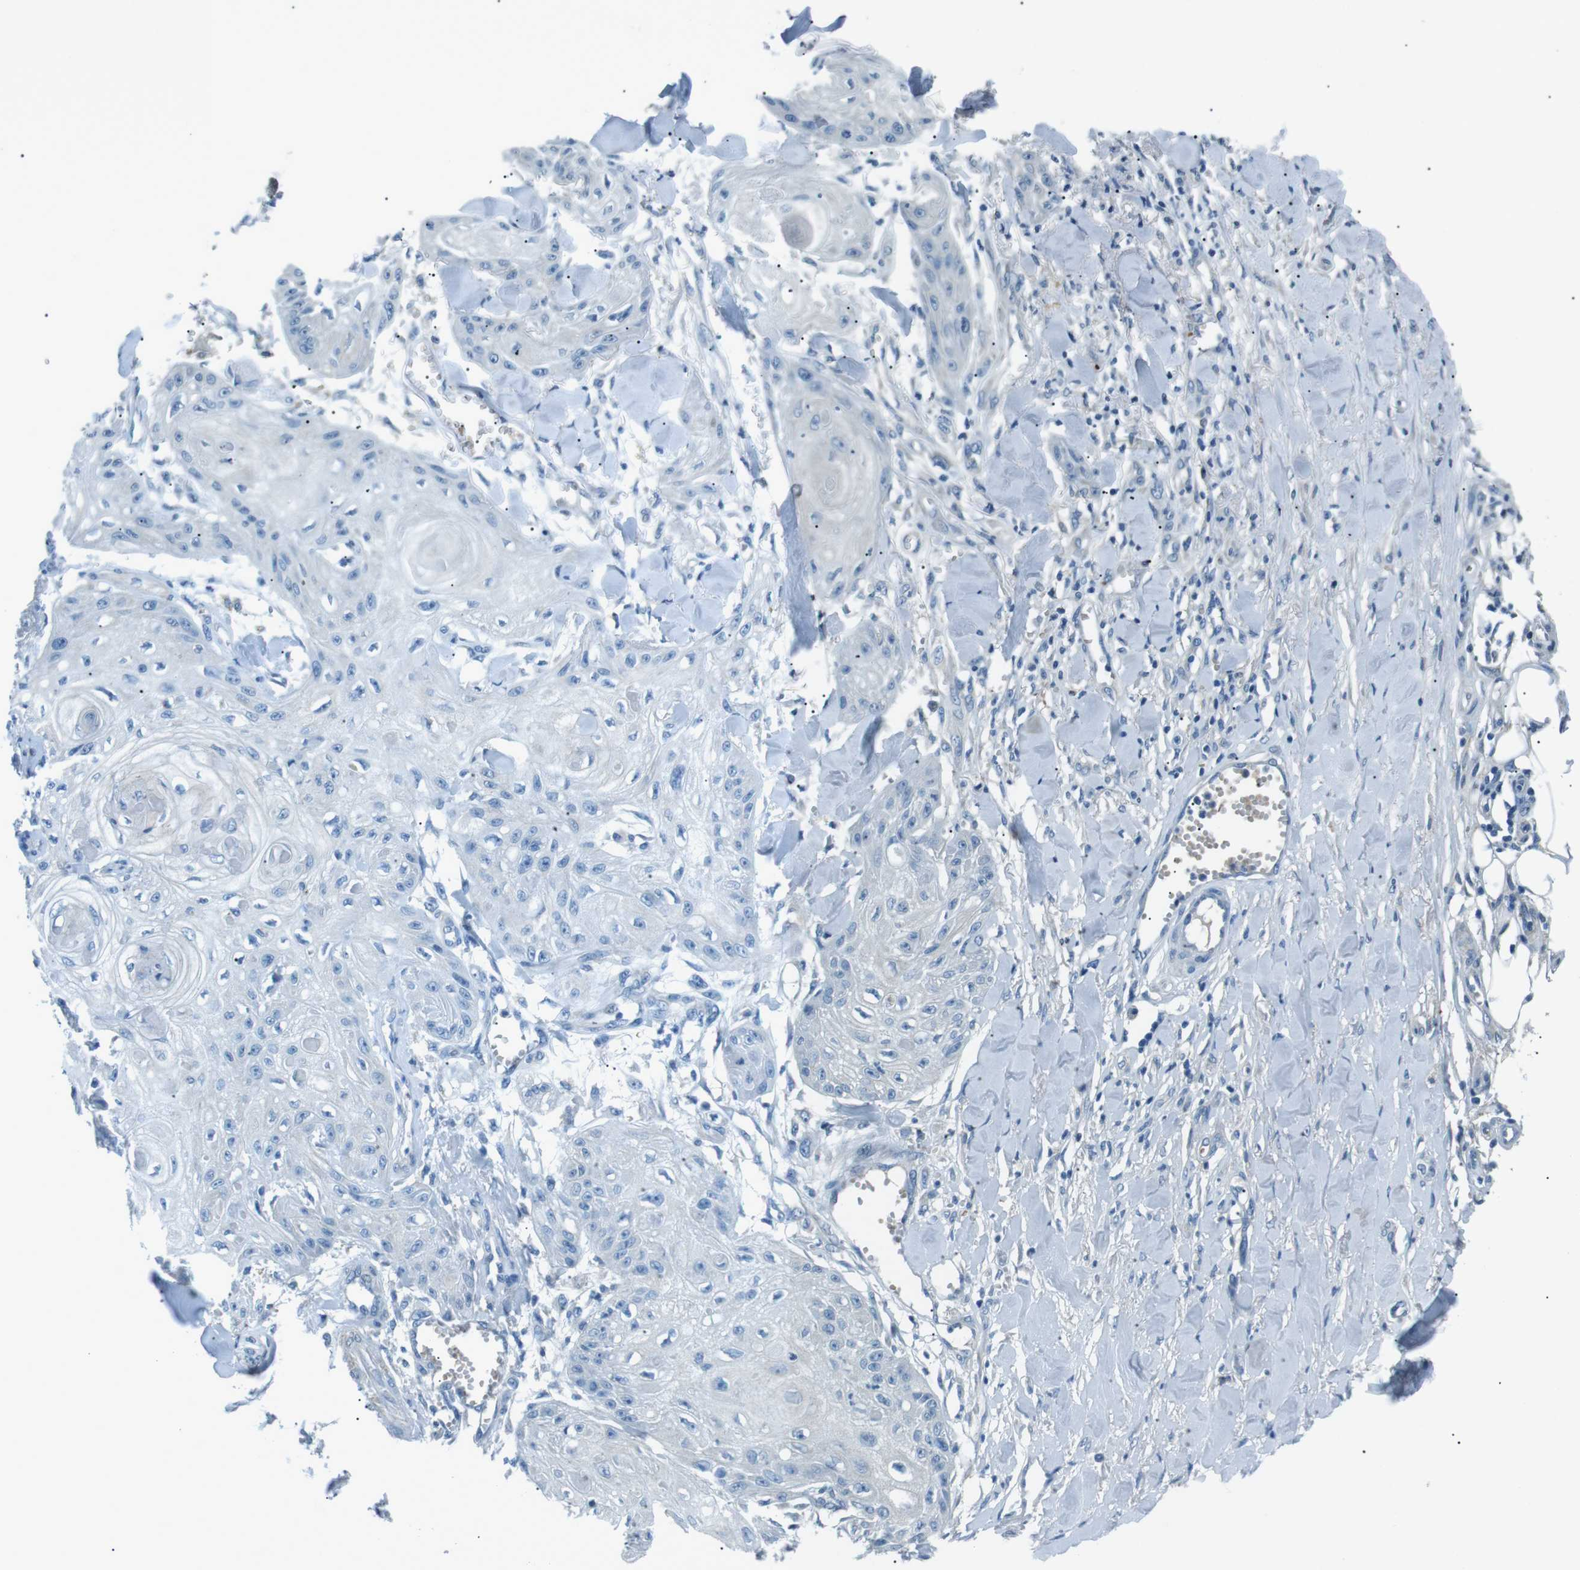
{"staining": {"intensity": "negative", "quantity": "none", "location": "none"}, "tissue": "skin cancer", "cell_type": "Tumor cells", "image_type": "cancer", "snomed": [{"axis": "morphology", "description": "Squamous cell carcinoma, NOS"}, {"axis": "topography", "description": "Skin"}], "caption": "Tumor cells are negative for protein expression in human squamous cell carcinoma (skin). (Immunohistochemistry (ihc), brightfield microscopy, high magnification).", "gene": "ST6GAL1", "patient": {"sex": "male", "age": 74}}